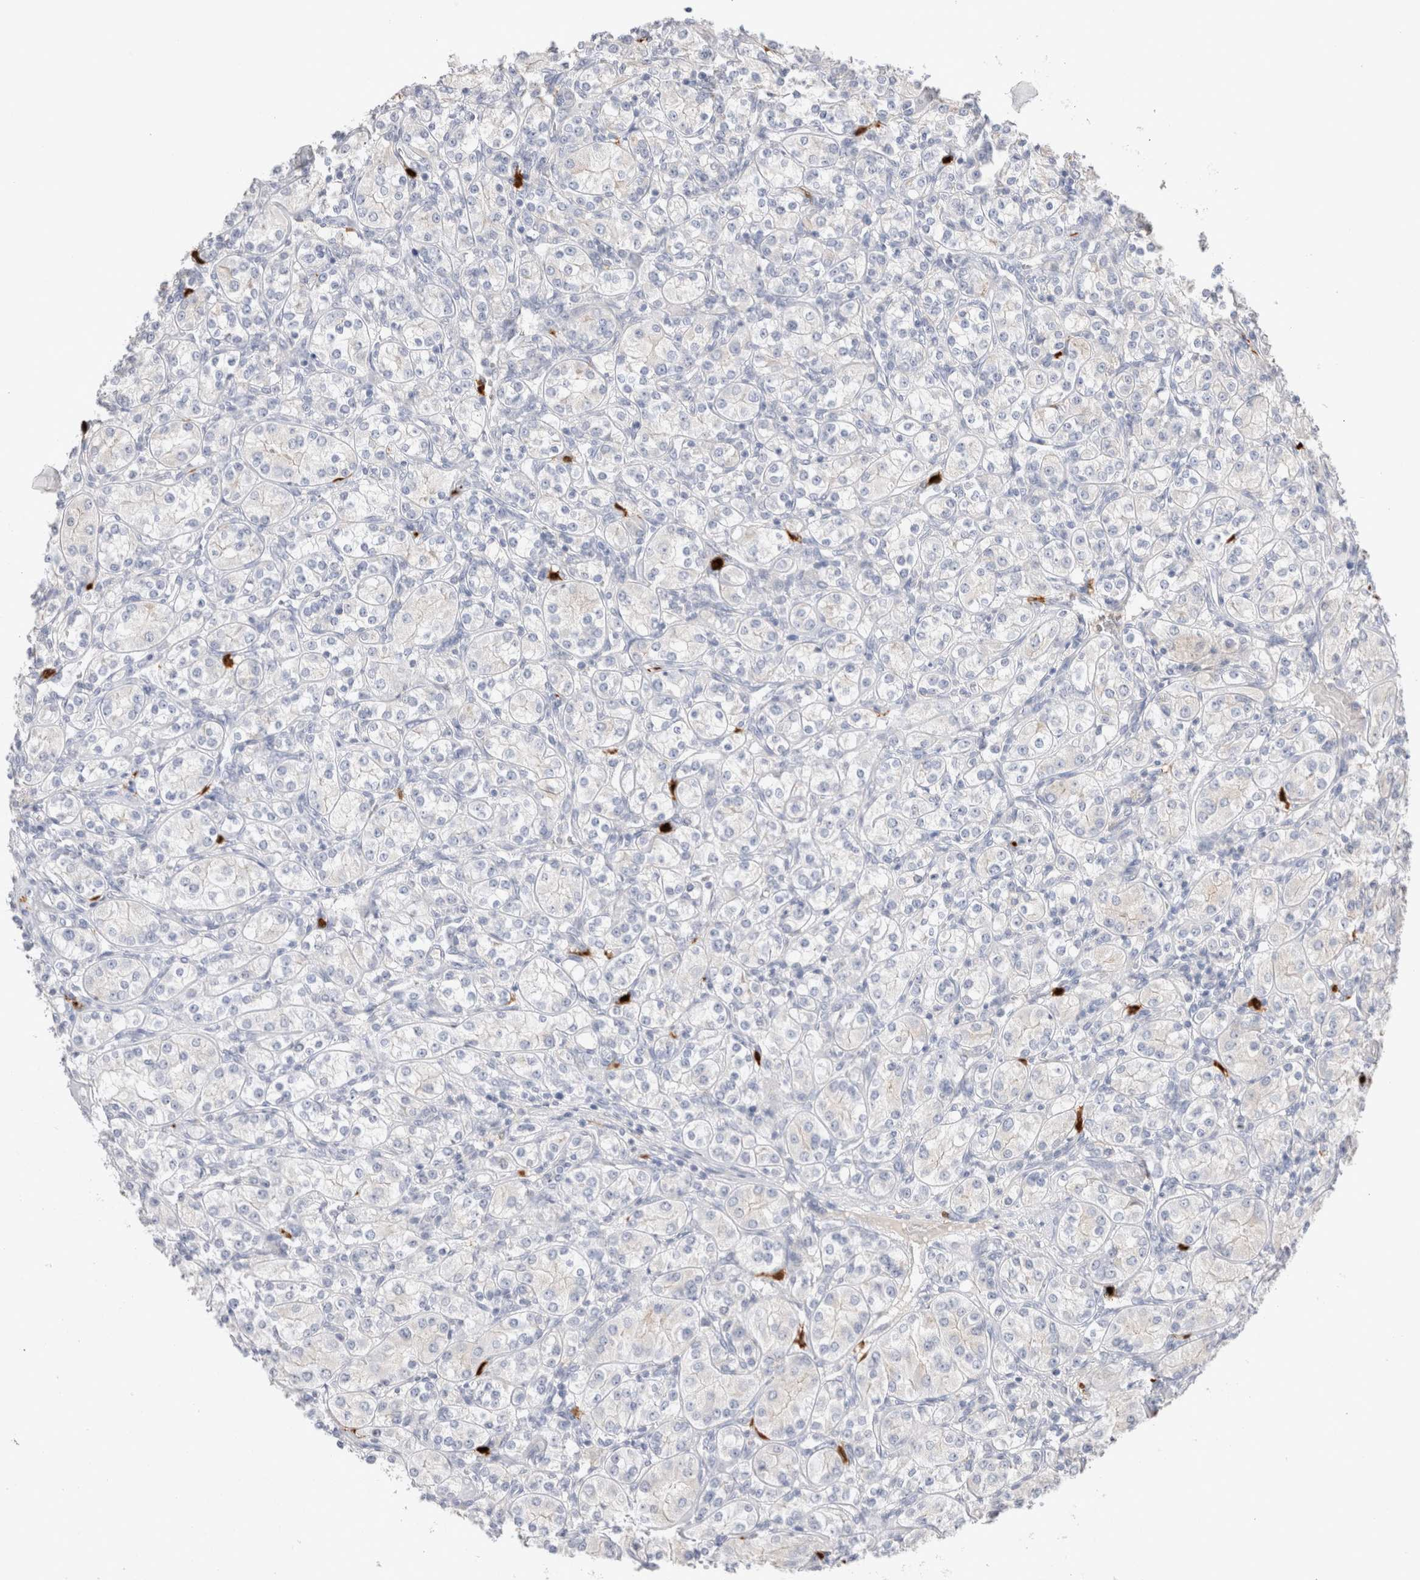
{"staining": {"intensity": "negative", "quantity": "none", "location": "none"}, "tissue": "renal cancer", "cell_type": "Tumor cells", "image_type": "cancer", "snomed": [{"axis": "morphology", "description": "Adenocarcinoma, NOS"}, {"axis": "topography", "description": "Kidney"}], "caption": "Immunohistochemistry (IHC) image of neoplastic tissue: human renal adenocarcinoma stained with DAB shows no significant protein positivity in tumor cells.", "gene": "HPGDS", "patient": {"sex": "male", "age": 77}}